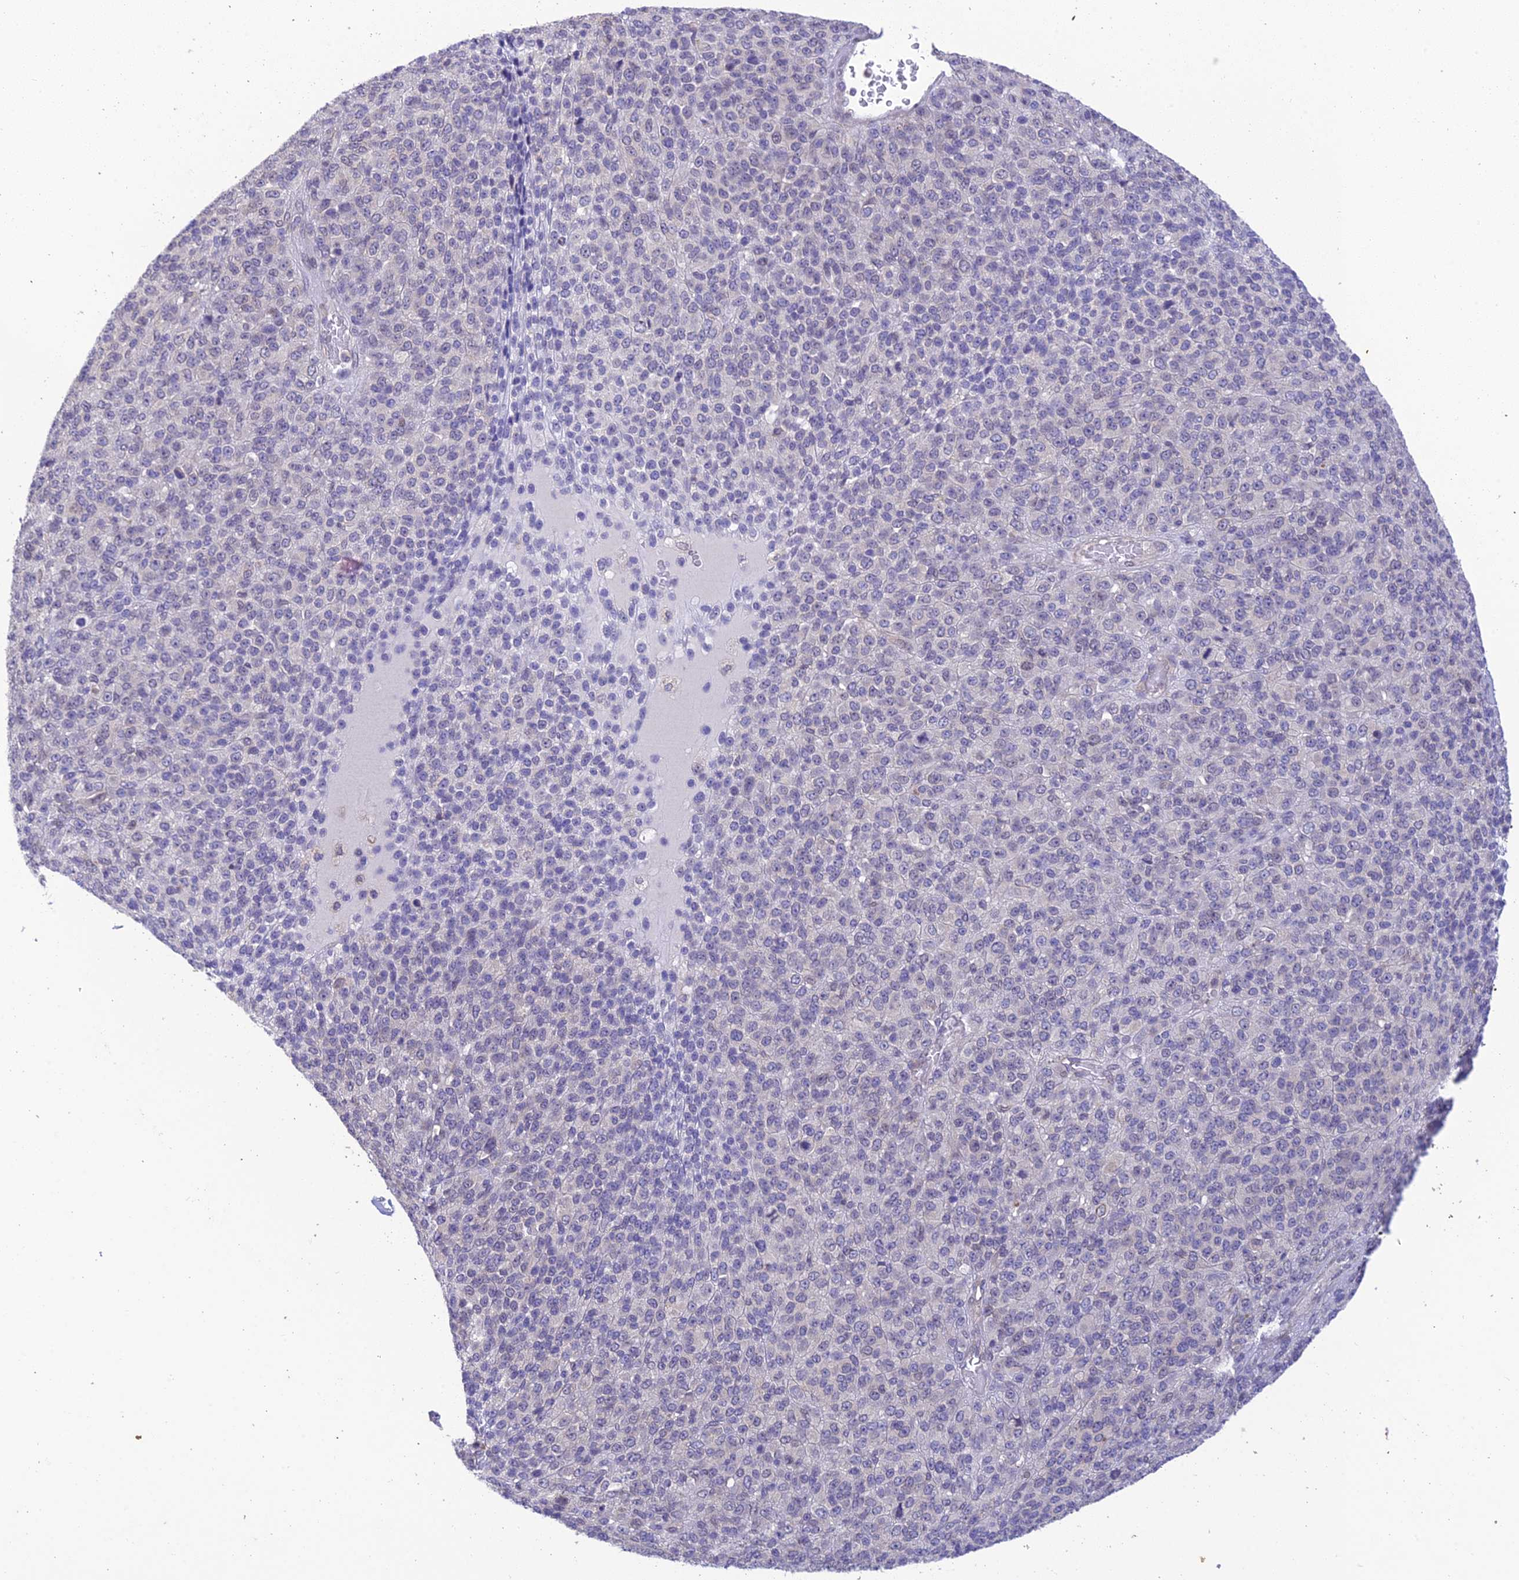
{"staining": {"intensity": "negative", "quantity": "none", "location": "none"}, "tissue": "melanoma", "cell_type": "Tumor cells", "image_type": "cancer", "snomed": [{"axis": "morphology", "description": "Malignant melanoma, Metastatic site"}, {"axis": "topography", "description": "Brain"}], "caption": "Melanoma was stained to show a protein in brown. There is no significant staining in tumor cells.", "gene": "BMT2", "patient": {"sex": "female", "age": 56}}